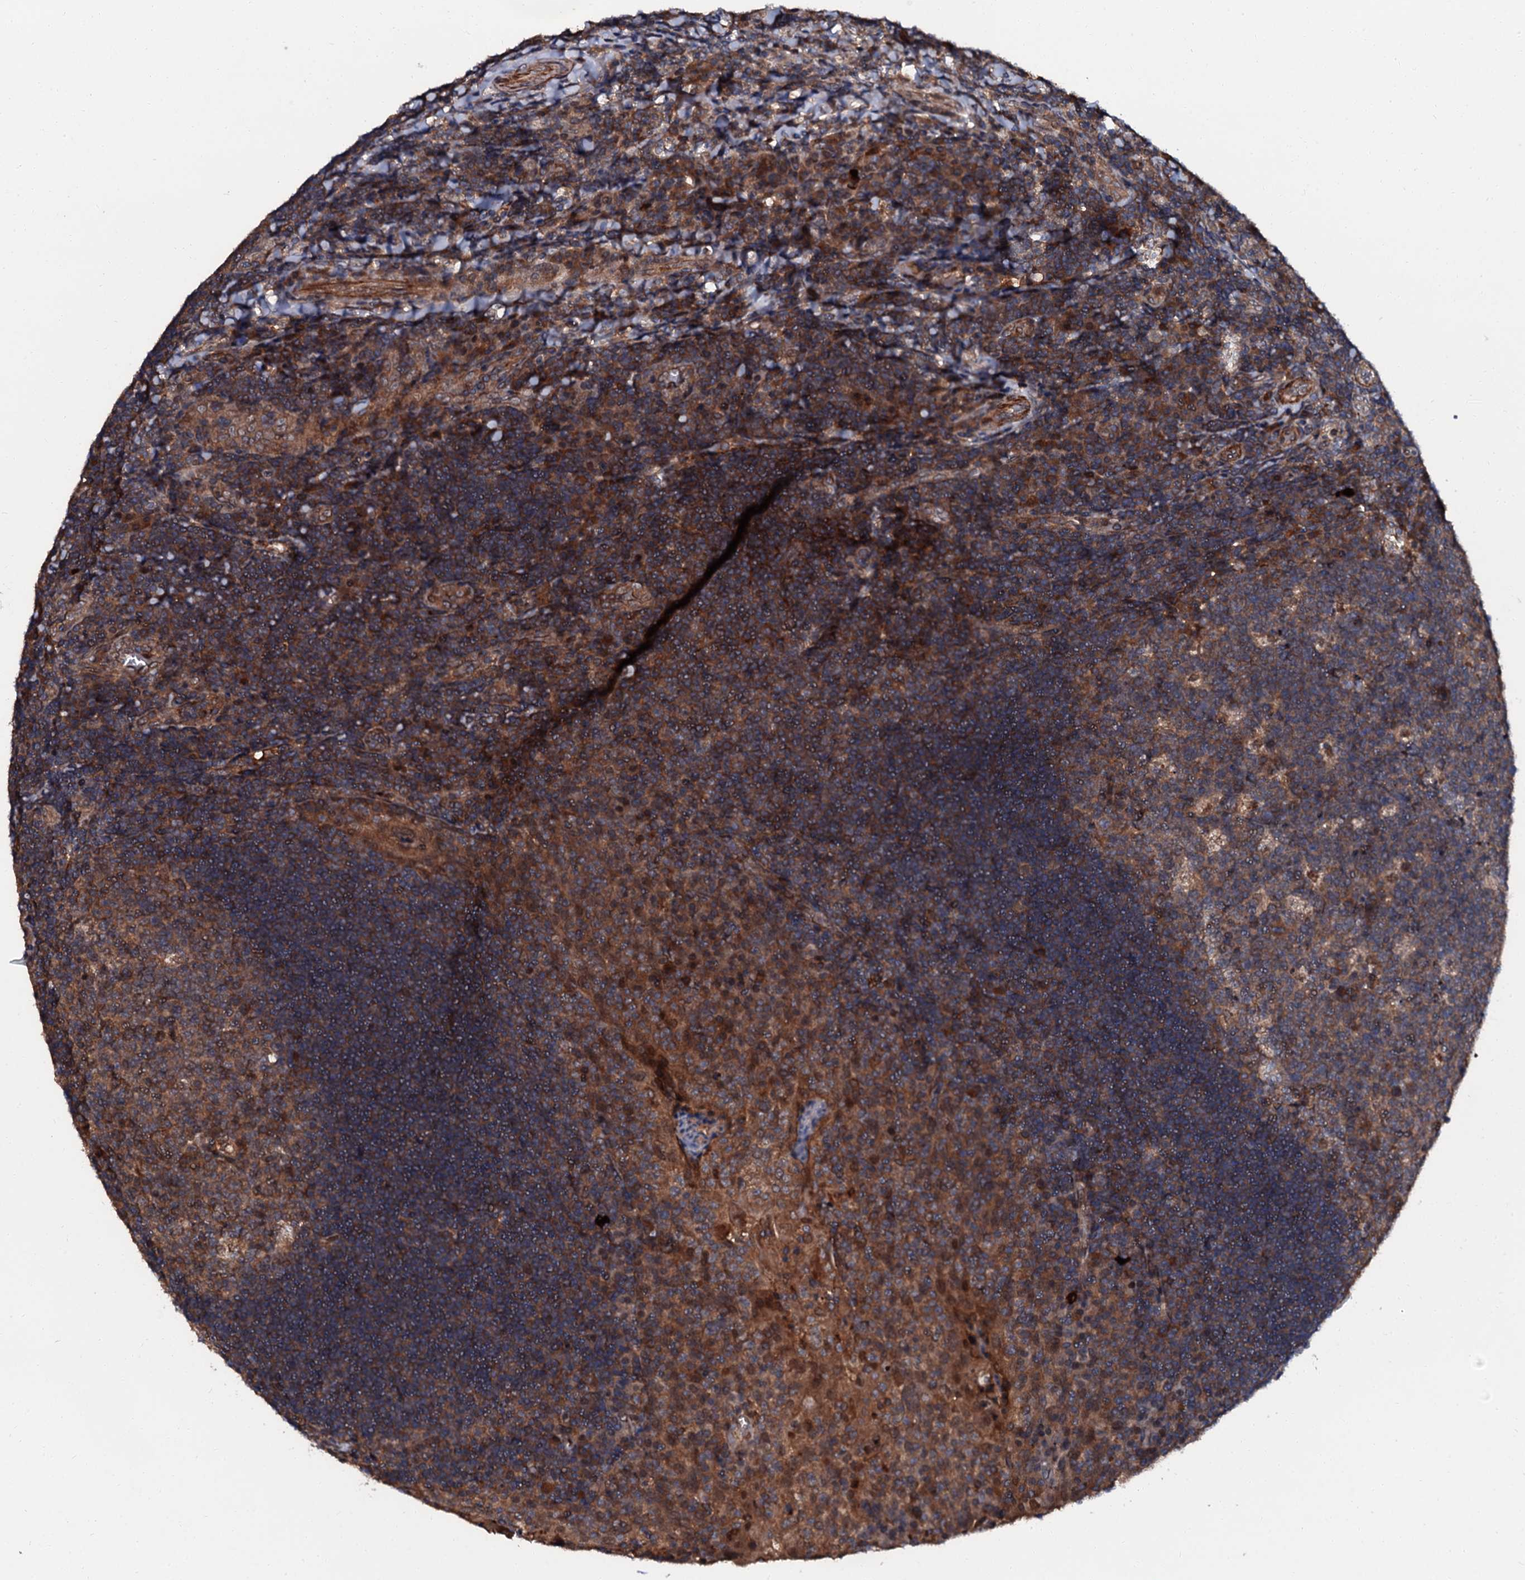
{"staining": {"intensity": "moderate", "quantity": "25%-75%", "location": "cytoplasmic/membranous"}, "tissue": "tonsil", "cell_type": "Germinal center cells", "image_type": "normal", "snomed": [{"axis": "morphology", "description": "Normal tissue, NOS"}, {"axis": "topography", "description": "Tonsil"}], "caption": "An immunohistochemistry image of normal tissue is shown. Protein staining in brown shows moderate cytoplasmic/membranous positivity in tonsil within germinal center cells. Nuclei are stained in blue.", "gene": "N4BP1", "patient": {"sex": "male", "age": 17}}